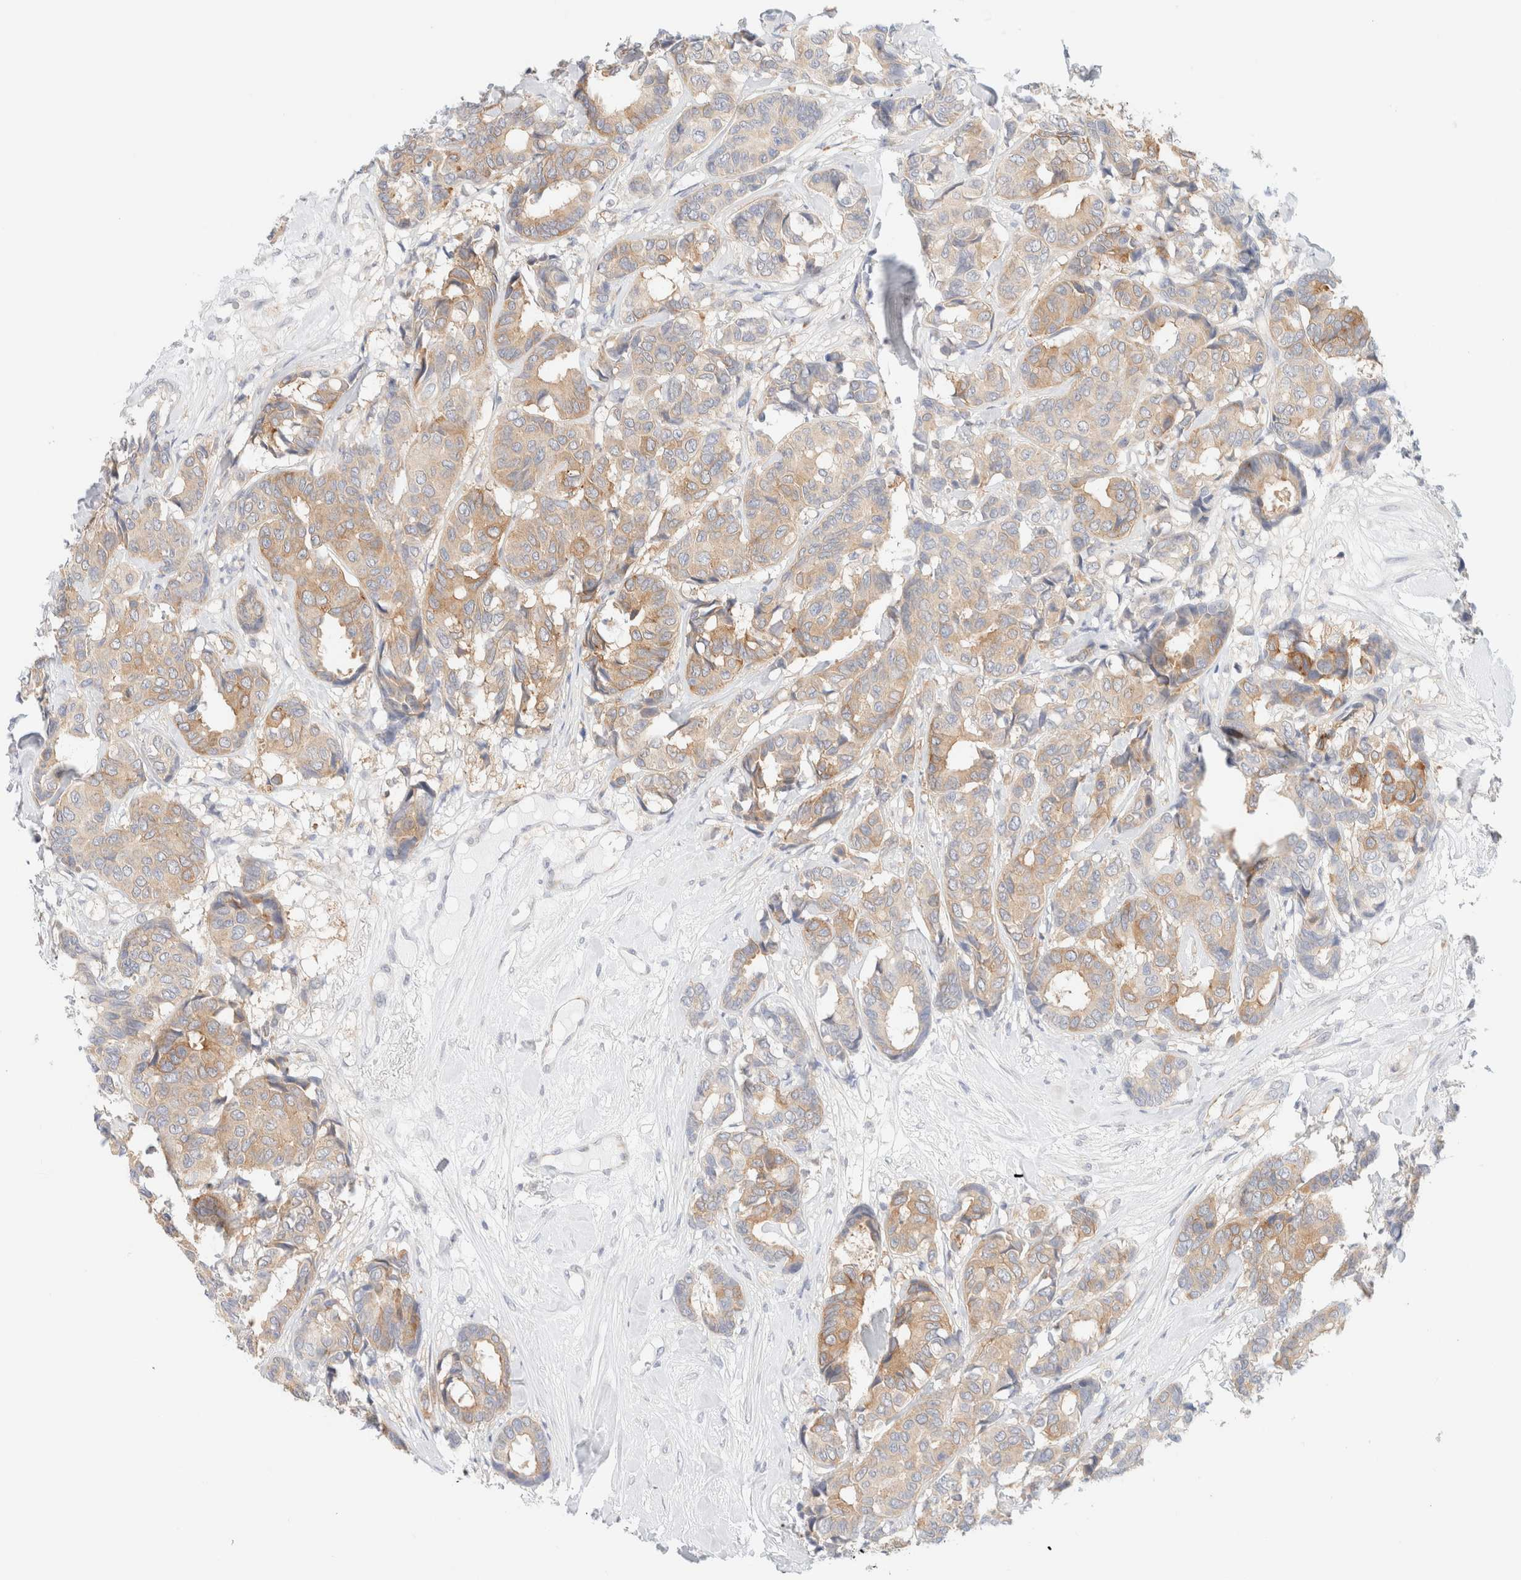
{"staining": {"intensity": "weak", "quantity": ">75%", "location": "cytoplasmic/membranous"}, "tissue": "breast cancer", "cell_type": "Tumor cells", "image_type": "cancer", "snomed": [{"axis": "morphology", "description": "Duct carcinoma"}, {"axis": "topography", "description": "Breast"}], "caption": "This image reveals breast infiltrating ductal carcinoma stained with IHC to label a protein in brown. The cytoplasmic/membranous of tumor cells show weak positivity for the protein. Nuclei are counter-stained blue.", "gene": "UNC13B", "patient": {"sex": "female", "age": 87}}